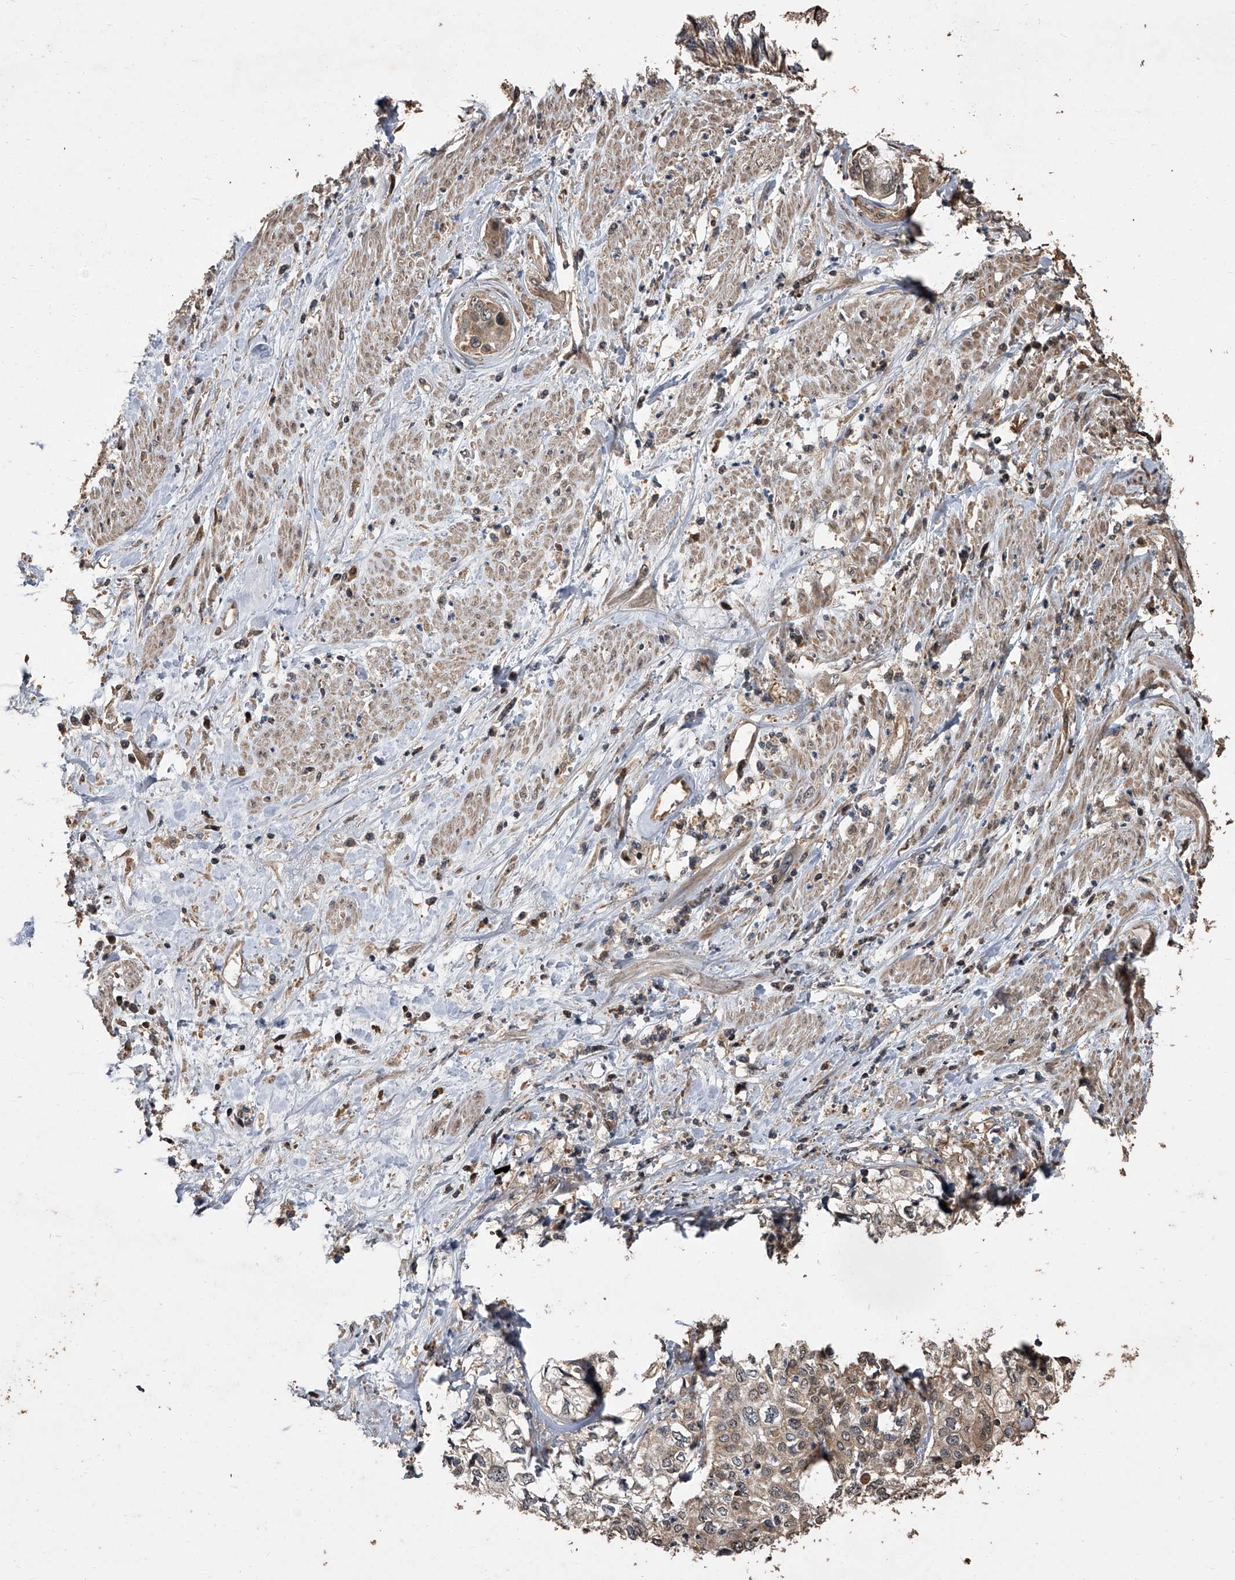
{"staining": {"intensity": "weak", "quantity": ">75%", "location": "cytoplasmic/membranous"}, "tissue": "cervical cancer", "cell_type": "Tumor cells", "image_type": "cancer", "snomed": [{"axis": "morphology", "description": "Squamous cell carcinoma, NOS"}, {"axis": "topography", "description": "Cervix"}], "caption": "Cervical cancer stained with a protein marker shows weak staining in tumor cells.", "gene": "LTV1", "patient": {"sex": "female", "age": 31}}